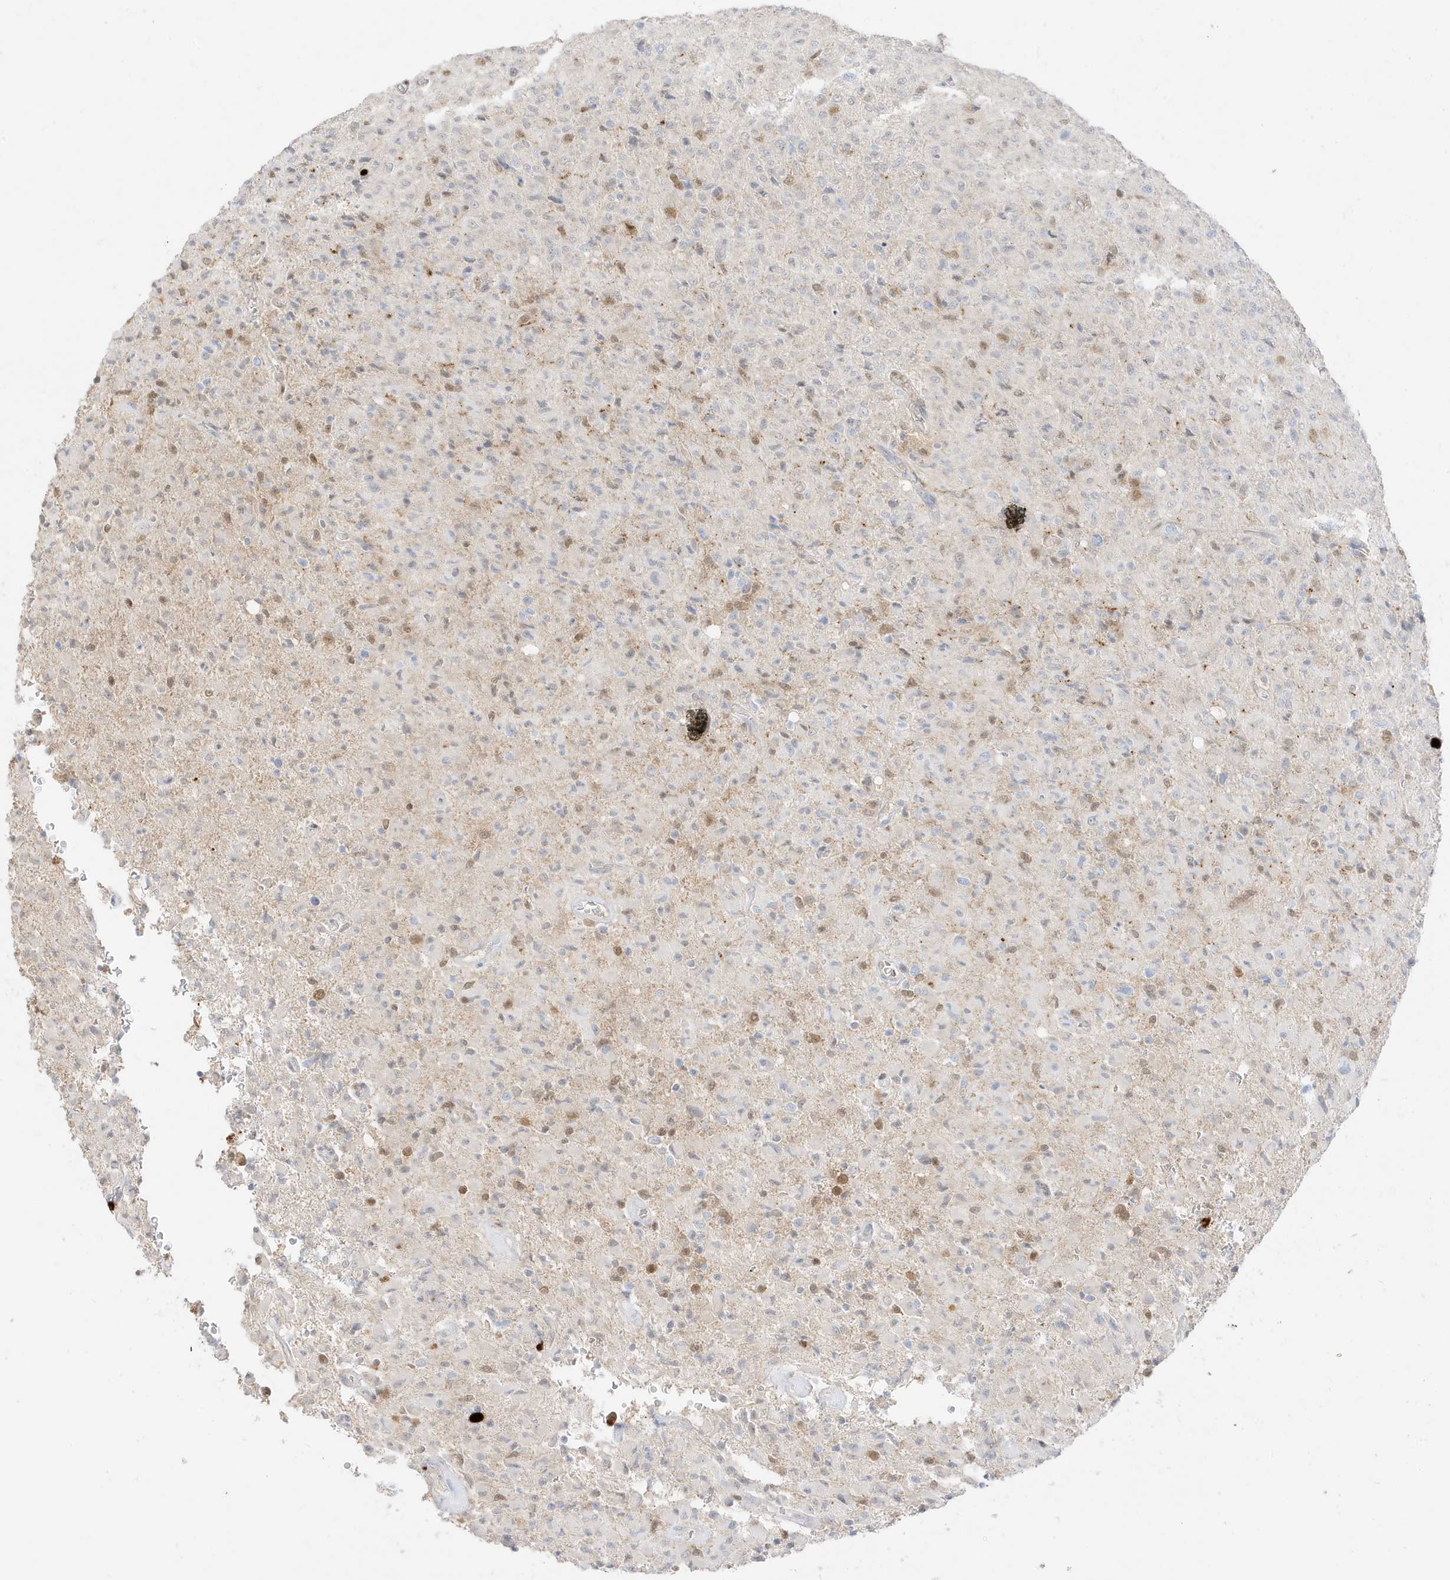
{"staining": {"intensity": "weak", "quantity": "<25%", "location": "nuclear"}, "tissue": "glioma", "cell_type": "Tumor cells", "image_type": "cancer", "snomed": [{"axis": "morphology", "description": "Glioma, malignant, High grade"}, {"axis": "topography", "description": "Brain"}], "caption": "Protein analysis of high-grade glioma (malignant) reveals no significant staining in tumor cells. (Stains: DAB (3,3'-diaminobenzidine) IHC with hematoxylin counter stain, Microscopy: brightfield microscopy at high magnification).", "gene": "GCA", "patient": {"sex": "female", "age": 57}}